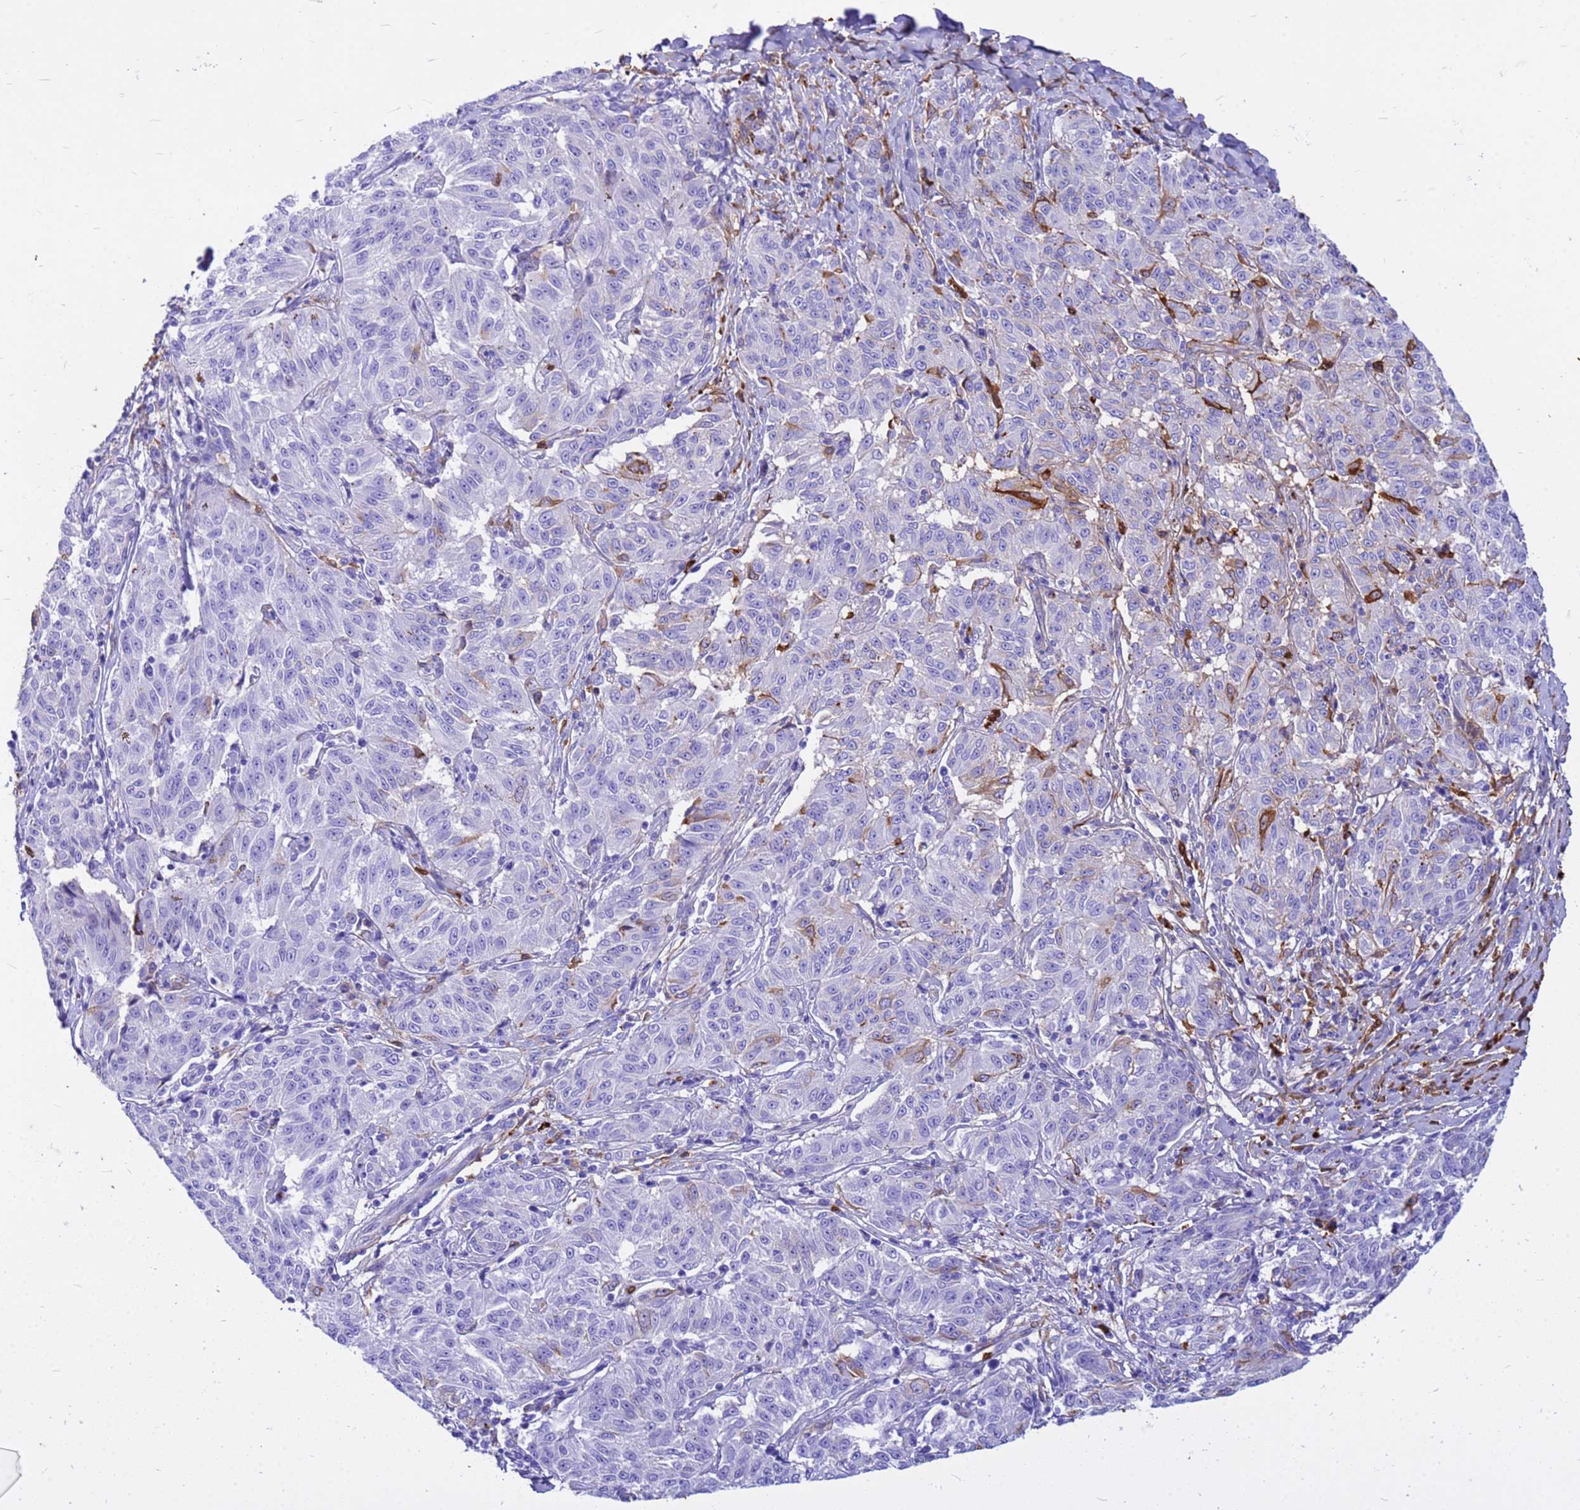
{"staining": {"intensity": "negative", "quantity": "none", "location": "none"}, "tissue": "melanoma", "cell_type": "Tumor cells", "image_type": "cancer", "snomed": [{"axis": "morphology", "description": "Malignant melanoma, NOS"}, {"axis": "topography", "description": "Skin"}], "caption": "A high-resolution micrograph shows immunohistochemistry staining of melanoma, which reveals no significant staining in tumor cells.", "gene": "HBA2", "patient": {"sex": "female", "age": 72}}